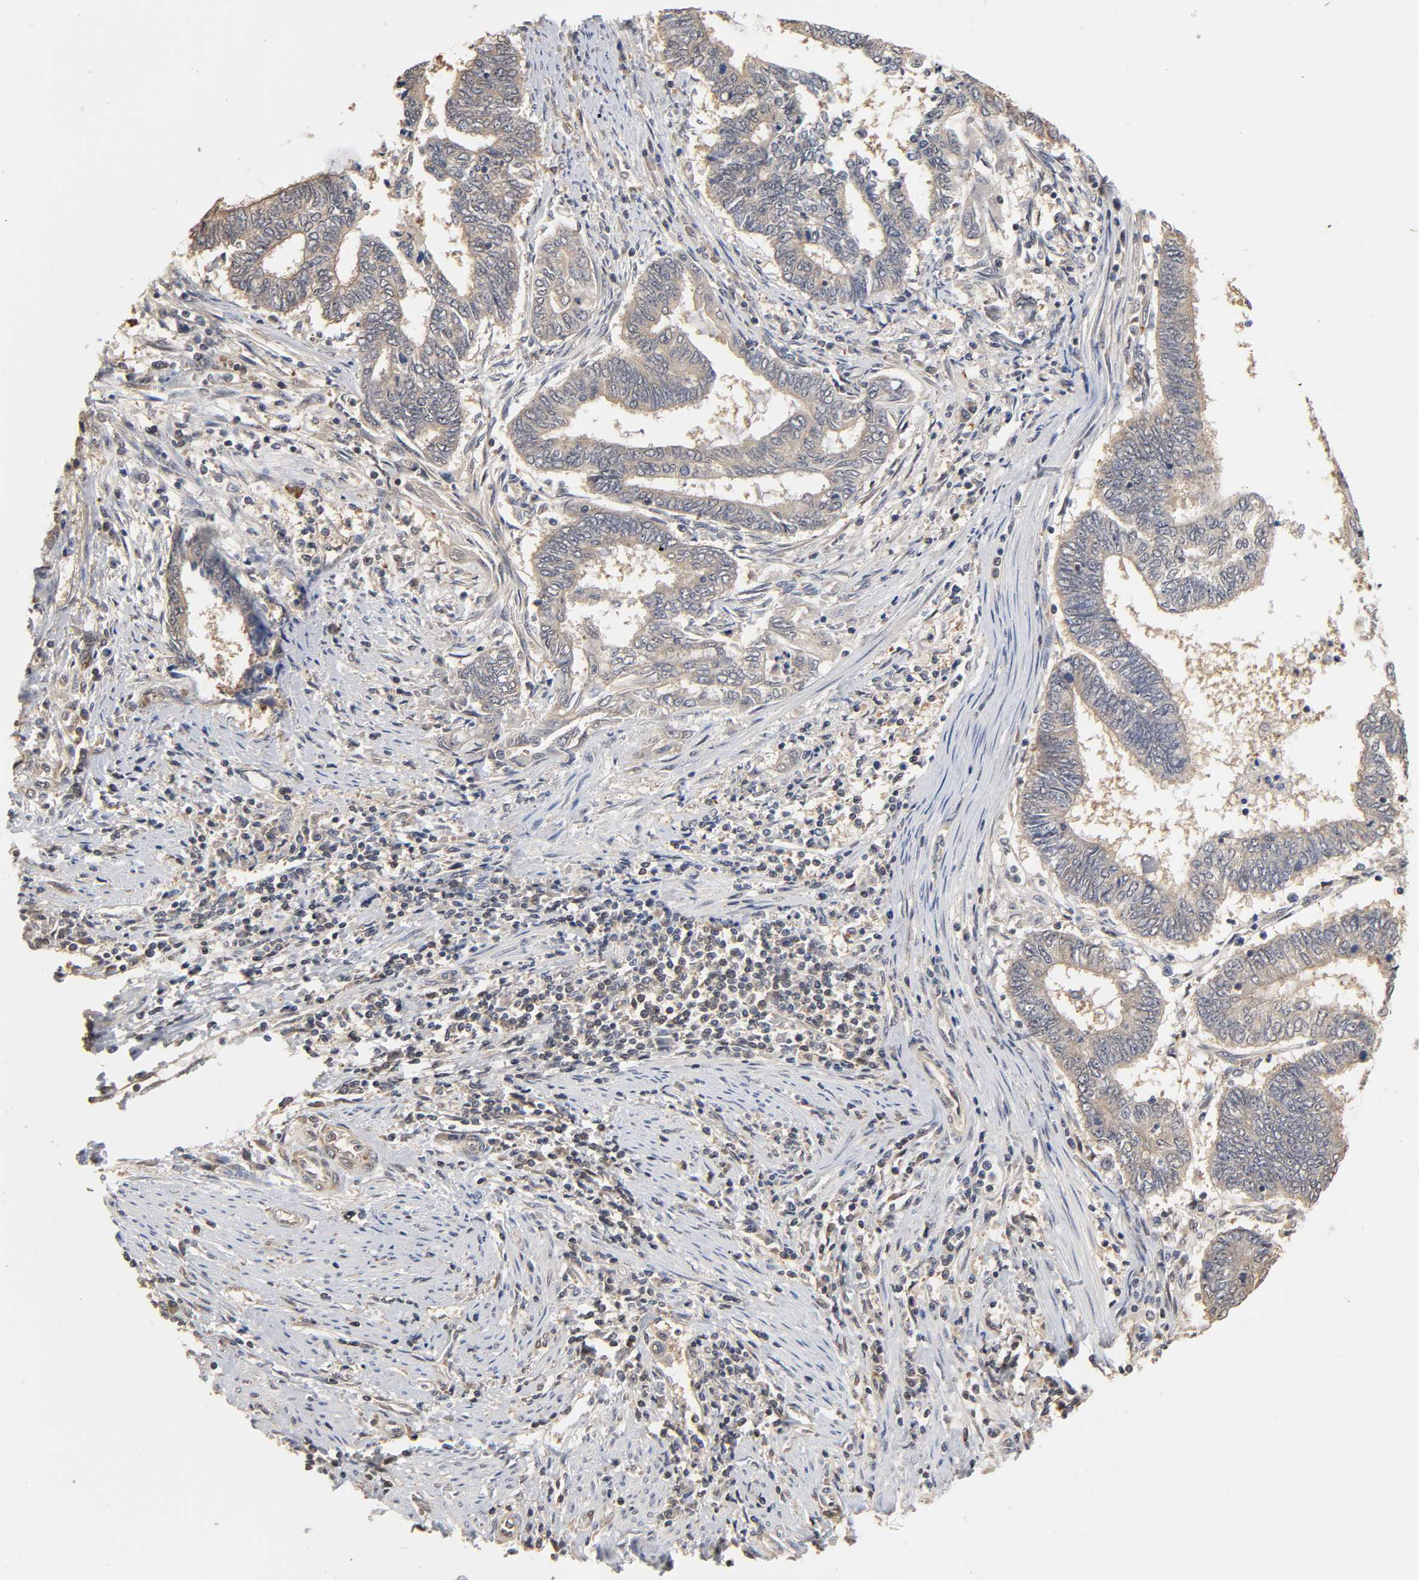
{"staining": {"intensity": "weak", "quantity": ">75%", "location": "cytoplasmic/membranous"}, "tissue": "endometrial cancer", "cell_type": "Tumor cells", "image_type": "cancer", "snomed": [{"axis": "morphology", "description": "Adenocarcinoma, NOS"}, {"axis": "topography", "description": "Uterus"}, {"axis": "topography", "description": "Endometrium"}], "caption": "A high-resolution photomicrograph shows immunohistochemistry (IHC) staining of endometrial cancer, which reveals weak cytoplasmic/membranous expression in approximately >75% of tumor cells.", "gene": "PDE5A", "patient": {"sex": "female", "age": 70}}